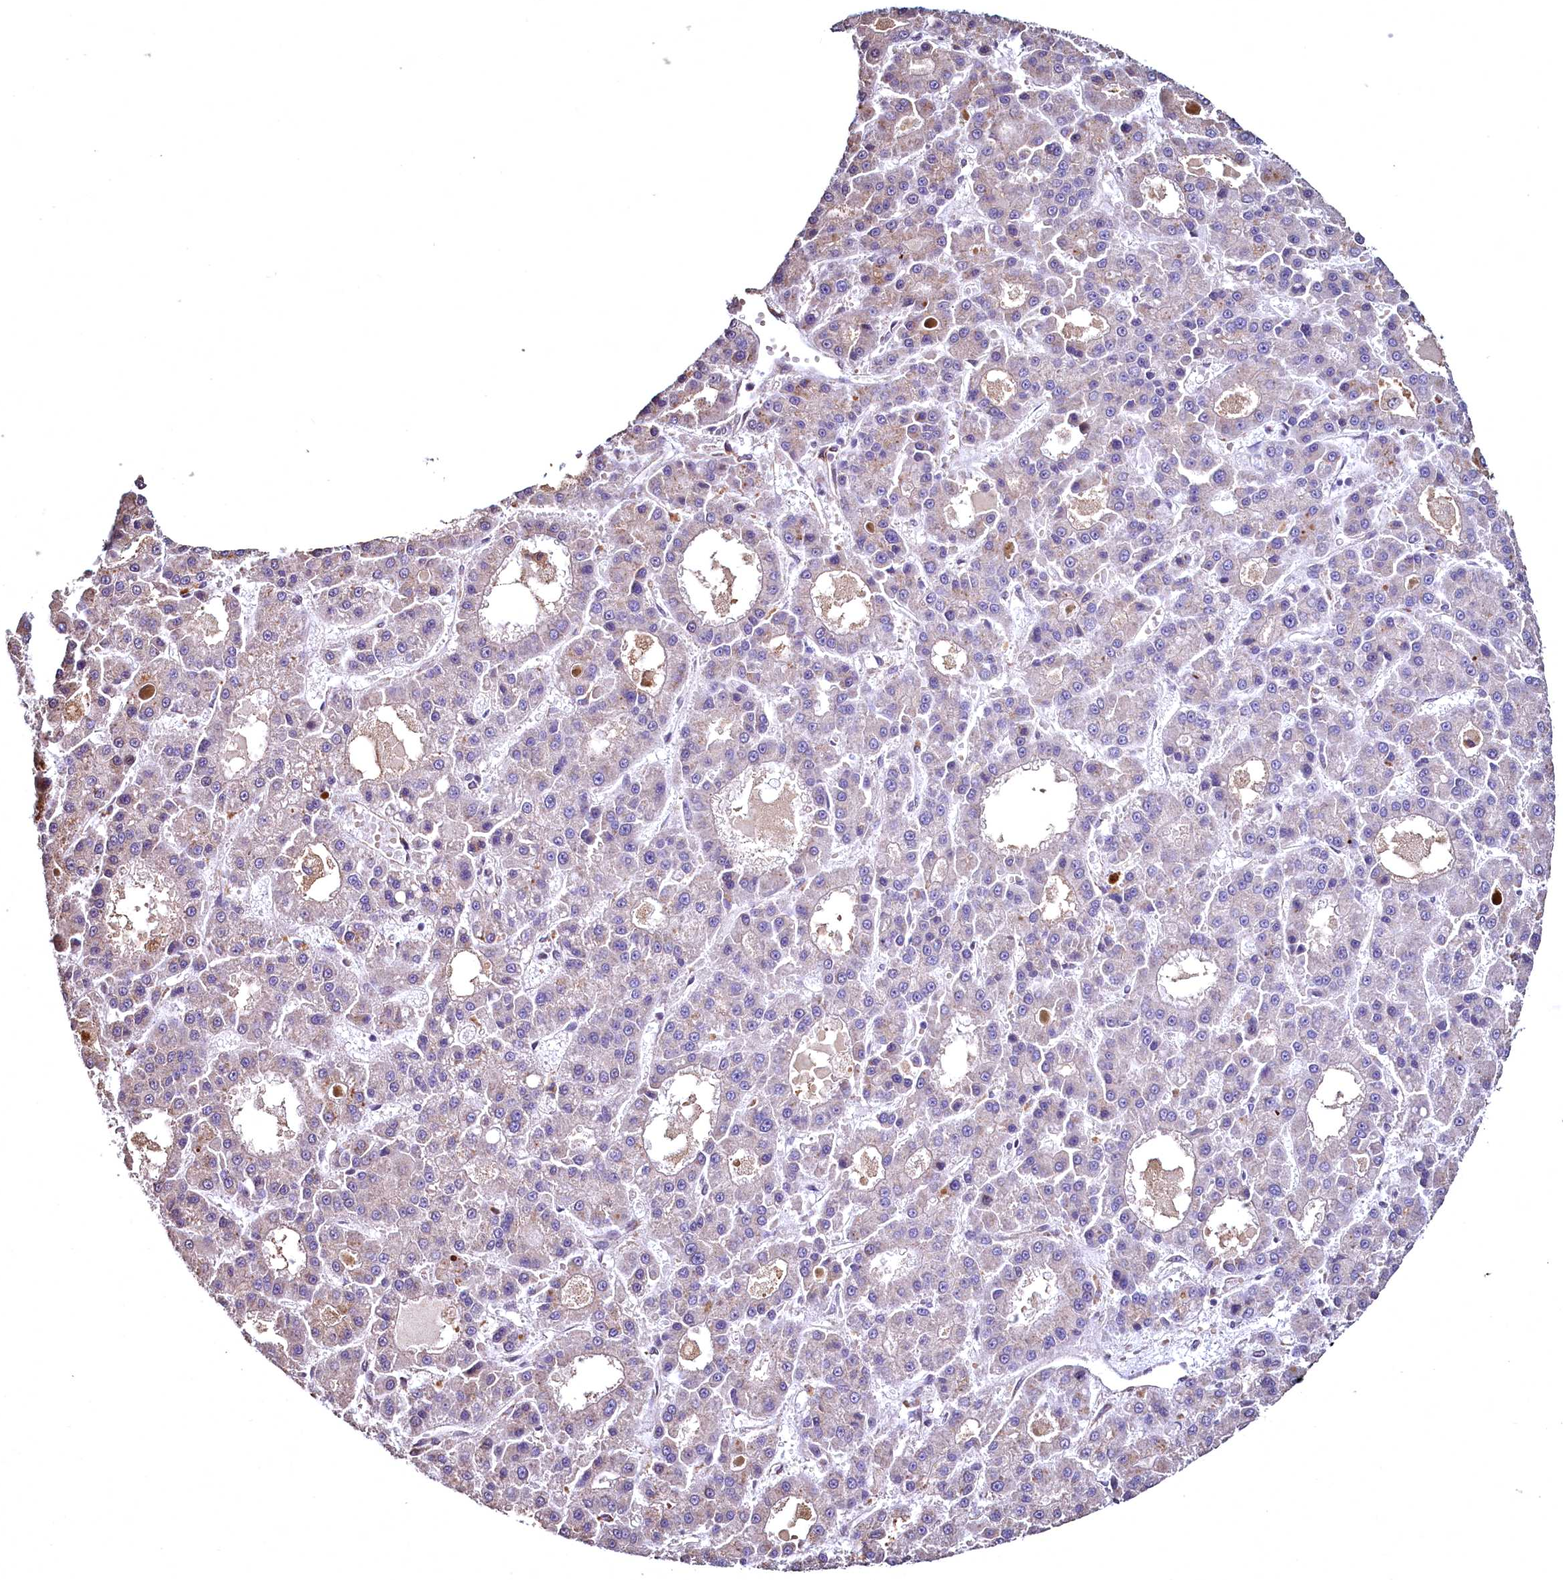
{"staining": {"intensity": "negative", "quantity": "none", "location": "none"}, "tissue": "liver cancer", "cell_type": "Tumor cells", "image_type": "cancer", "snomed": [{"axis": "morphology", "description": "Carcinoma, Hepatocellular, NOS"}, {"axis": "topography", "description": "Liver"}], "caption": "High power microscopy photomicrograph of an immunohistochemistry histopathology image of liver cancer (hepatocellular carcinoma), revealing no significant staining in tumor cells. (Stains: DAB immunohistochemistry (IHC) with hematoxylin counter stain, Microscopy: brightfield microscopy at high magnification).", "gene": "TBCEL", "patient": {"sex": "male", "age": 70}}